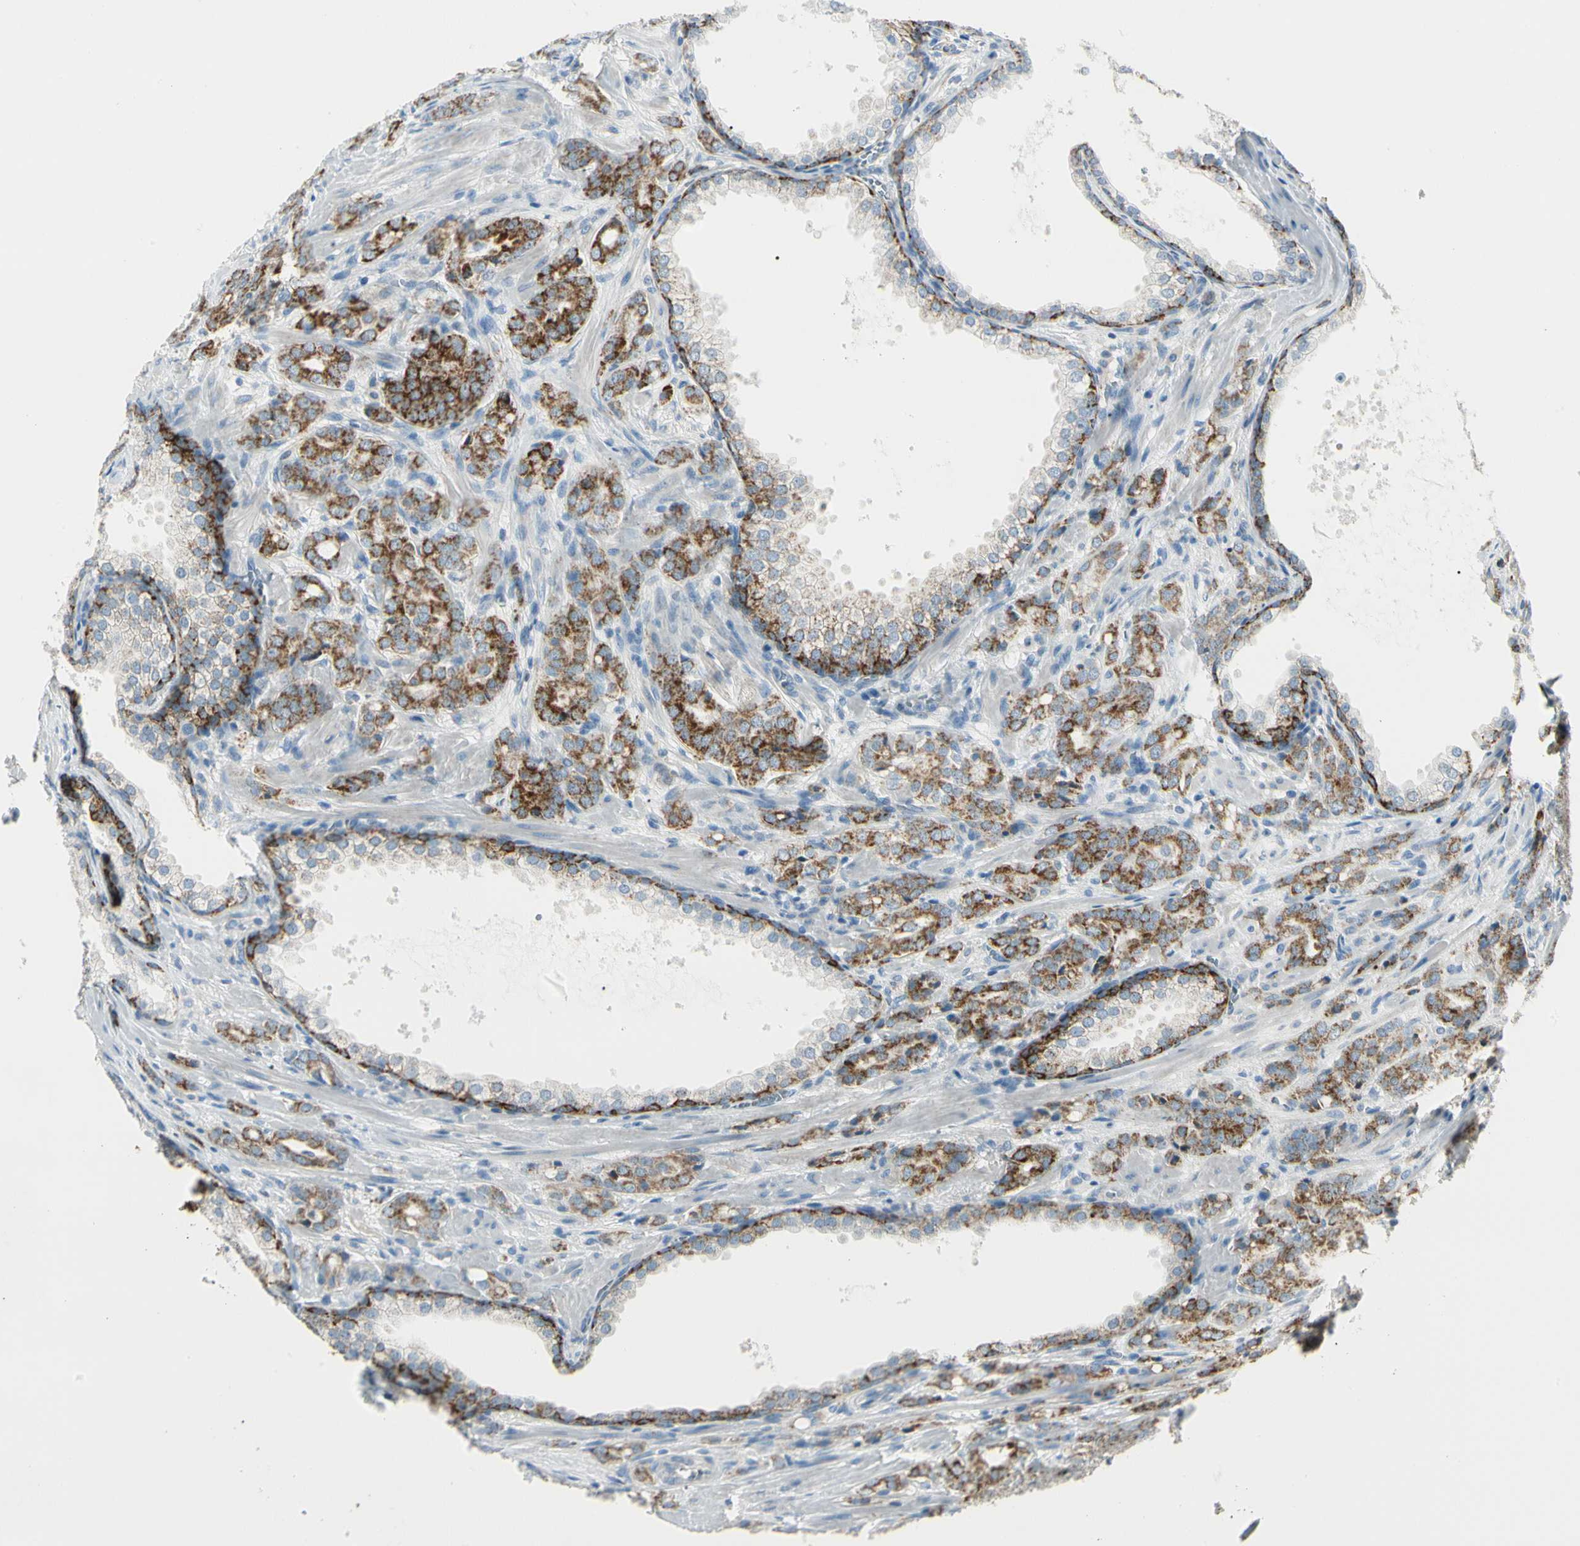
{"staining": {"intensity": "strong", "quantity": ">75%", "location": "cytoplasmic/membranous"}, "tissue": "prostate cancer", "cell_type": "Tumor cells", "image_type": "cancer", "snomed": [{"axis": "morphology", "description": "Adenocarcinoma, High grade"}, {"axis": "topography", "description": "Prostate"}], "caption": "About >75% of tumor cells in prostate high-grade adenocarcinoma demonstrate strong cytoplasmic/membranous protein staining as visualized by brown immunohistochemical staining.", "gene": "SLC6A15", "patient": {"sex": "male", "age": 64}}